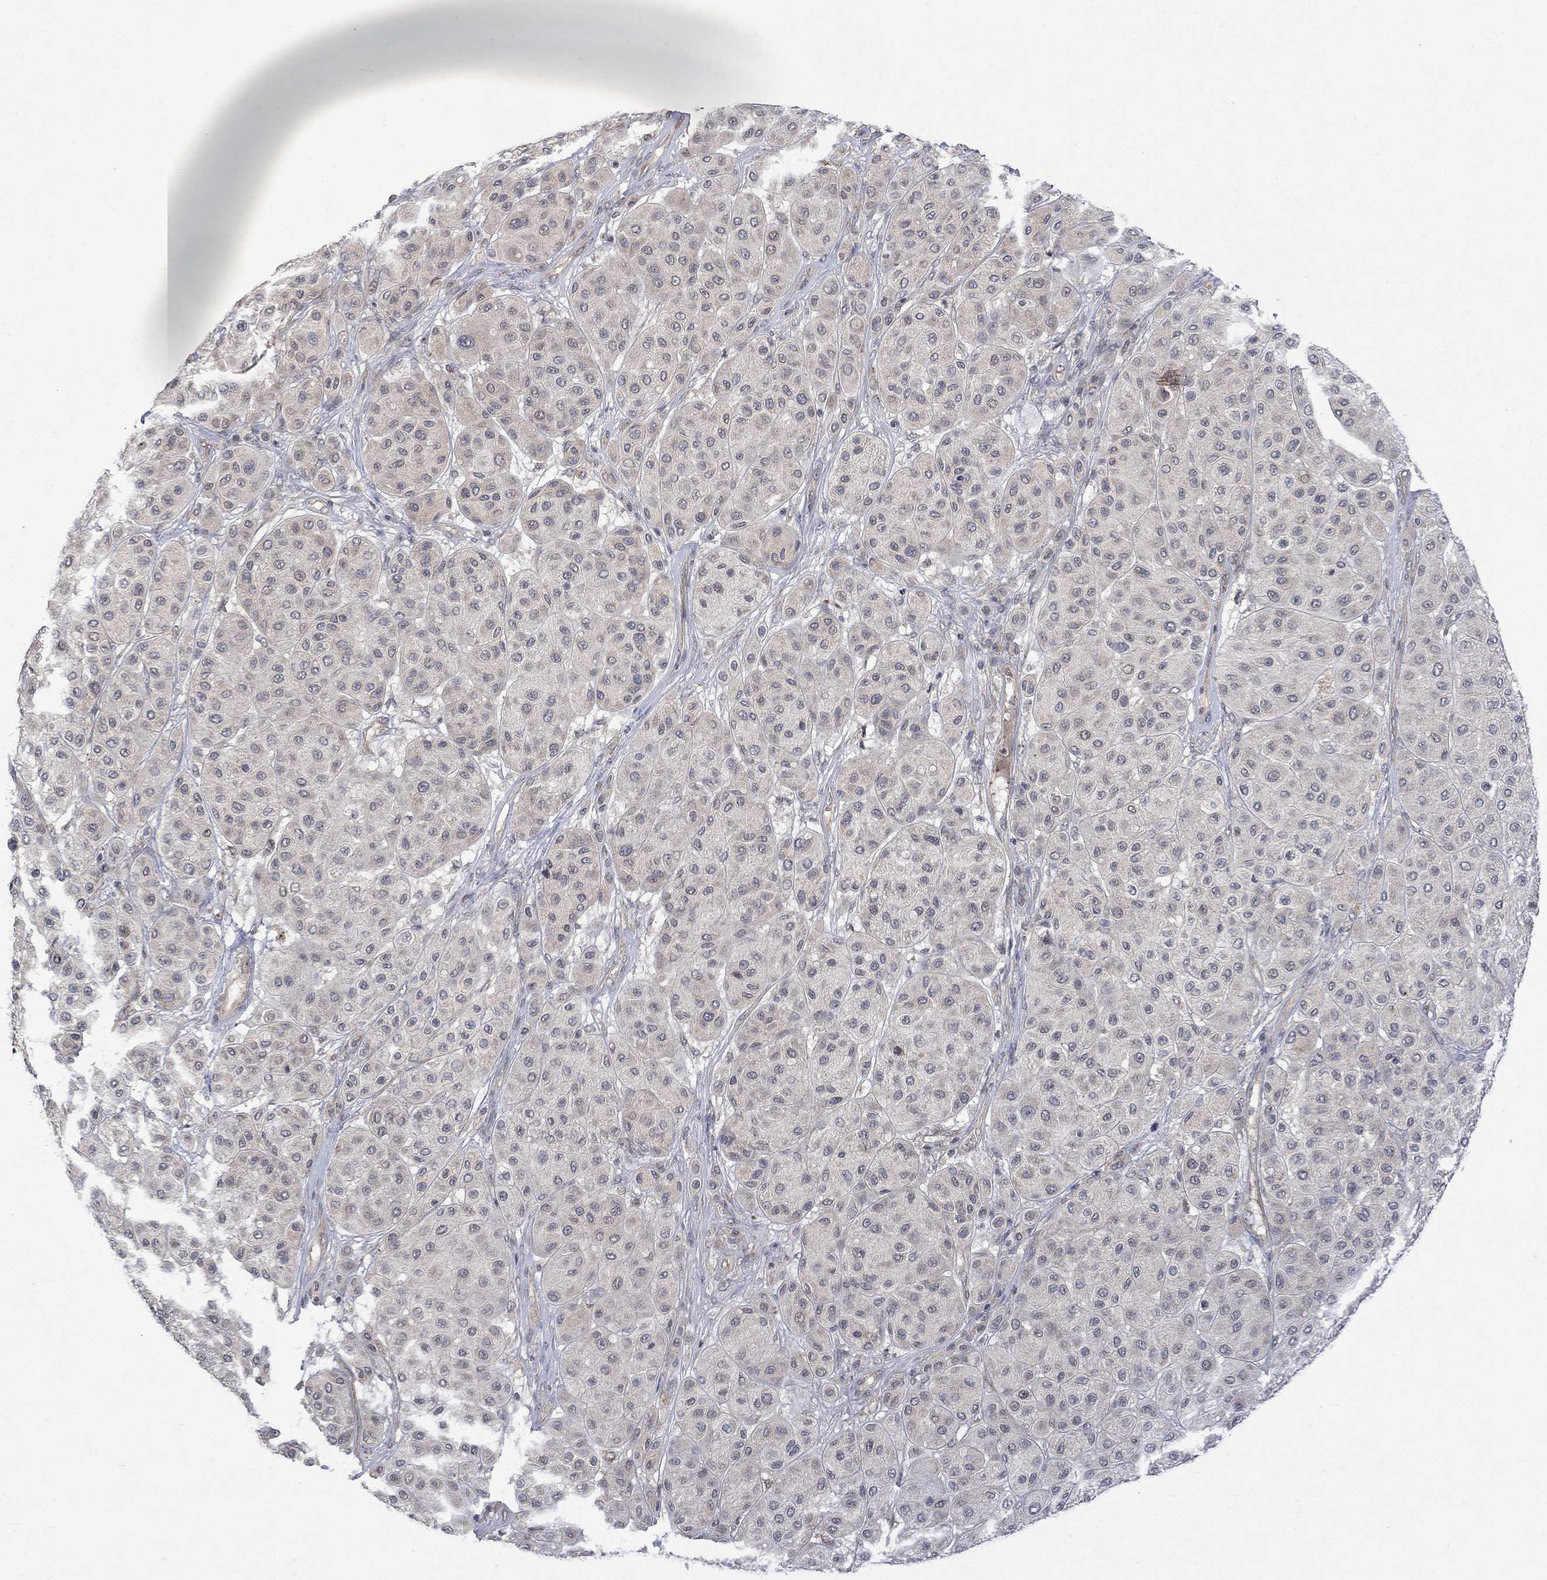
{"staining": {"intensity": "negative", "quantity": "none", "location": "none"}, "tissue": "melanoma", "cell_type": "Tumor cells", "image_type": "cancer", "snomed": [{"axis": "morphology", "description": "Malignant melanoma, Metastatic site"}, {"axis": "topography", "description": "Smooth muscle"}], "caption": "DAB (3,3'-diaminobenzidine) immunohistochemical staining of human melanoma shows no significant expression in tumor cells.", "gene": "GRIN2D", "patient": {"sex": "male", "age": 41}}